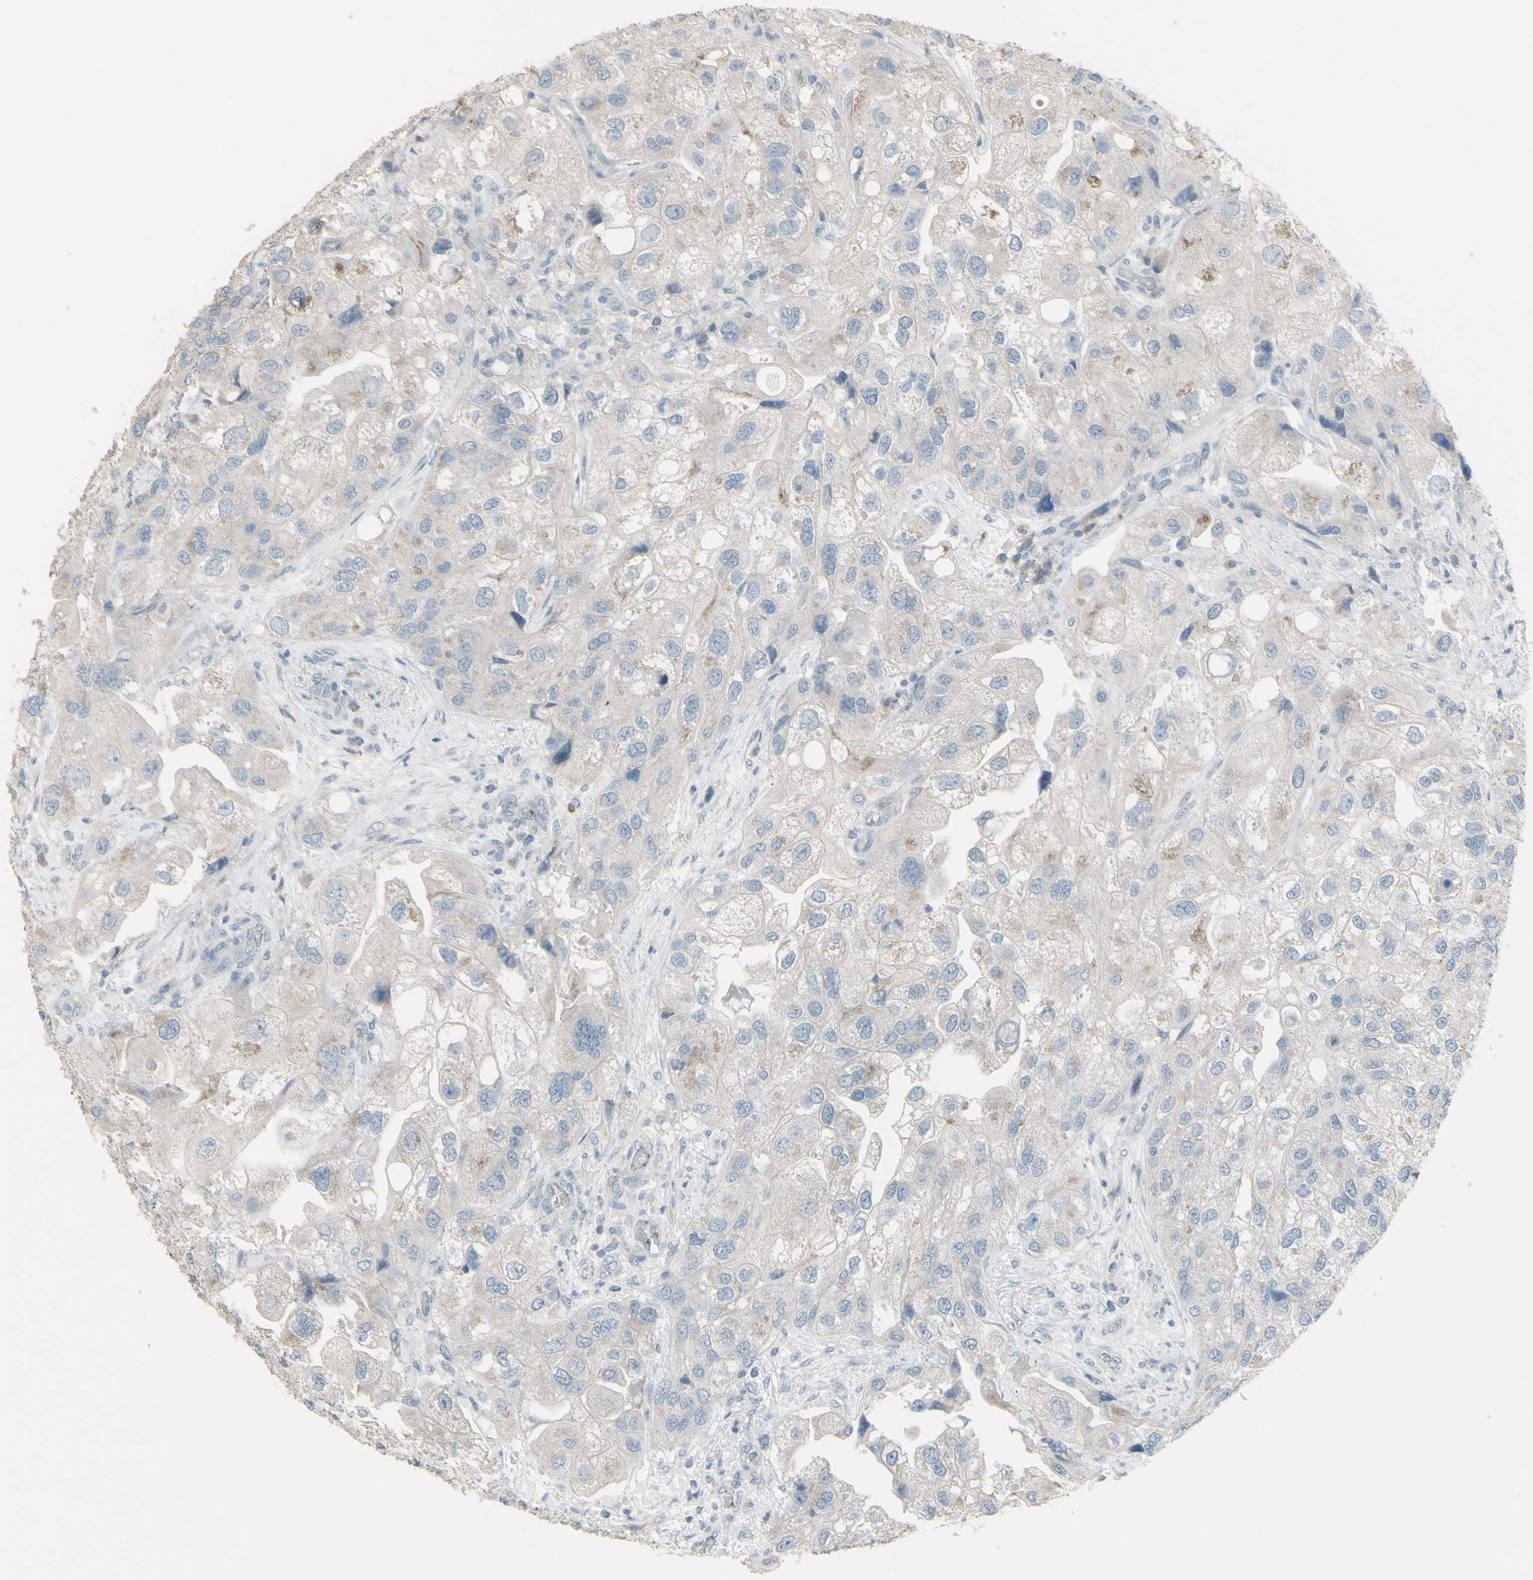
{"staining": {"intensity": "weak", "quantity": "<25%", "location": "cytoplasmic/membranous"}, "tissue": "urothelial cancer", "cell_type": "Tumor cells", "image_type": "cancer", "snomed": [{"axis": "morphology", "description": "Urothelial carcinoma, High grade"}, {"axis": "topography", "description": "Urinary bladder"}], "caption": "The histopathology image demonstrates no staining of tumor cells in urothelial cancer. (DAB (3,3'-diaminobenzidine) IHC with hematoxylin counter stain).", "gene": "CD79B", "patient": {"sex": "female", "age": 64}}